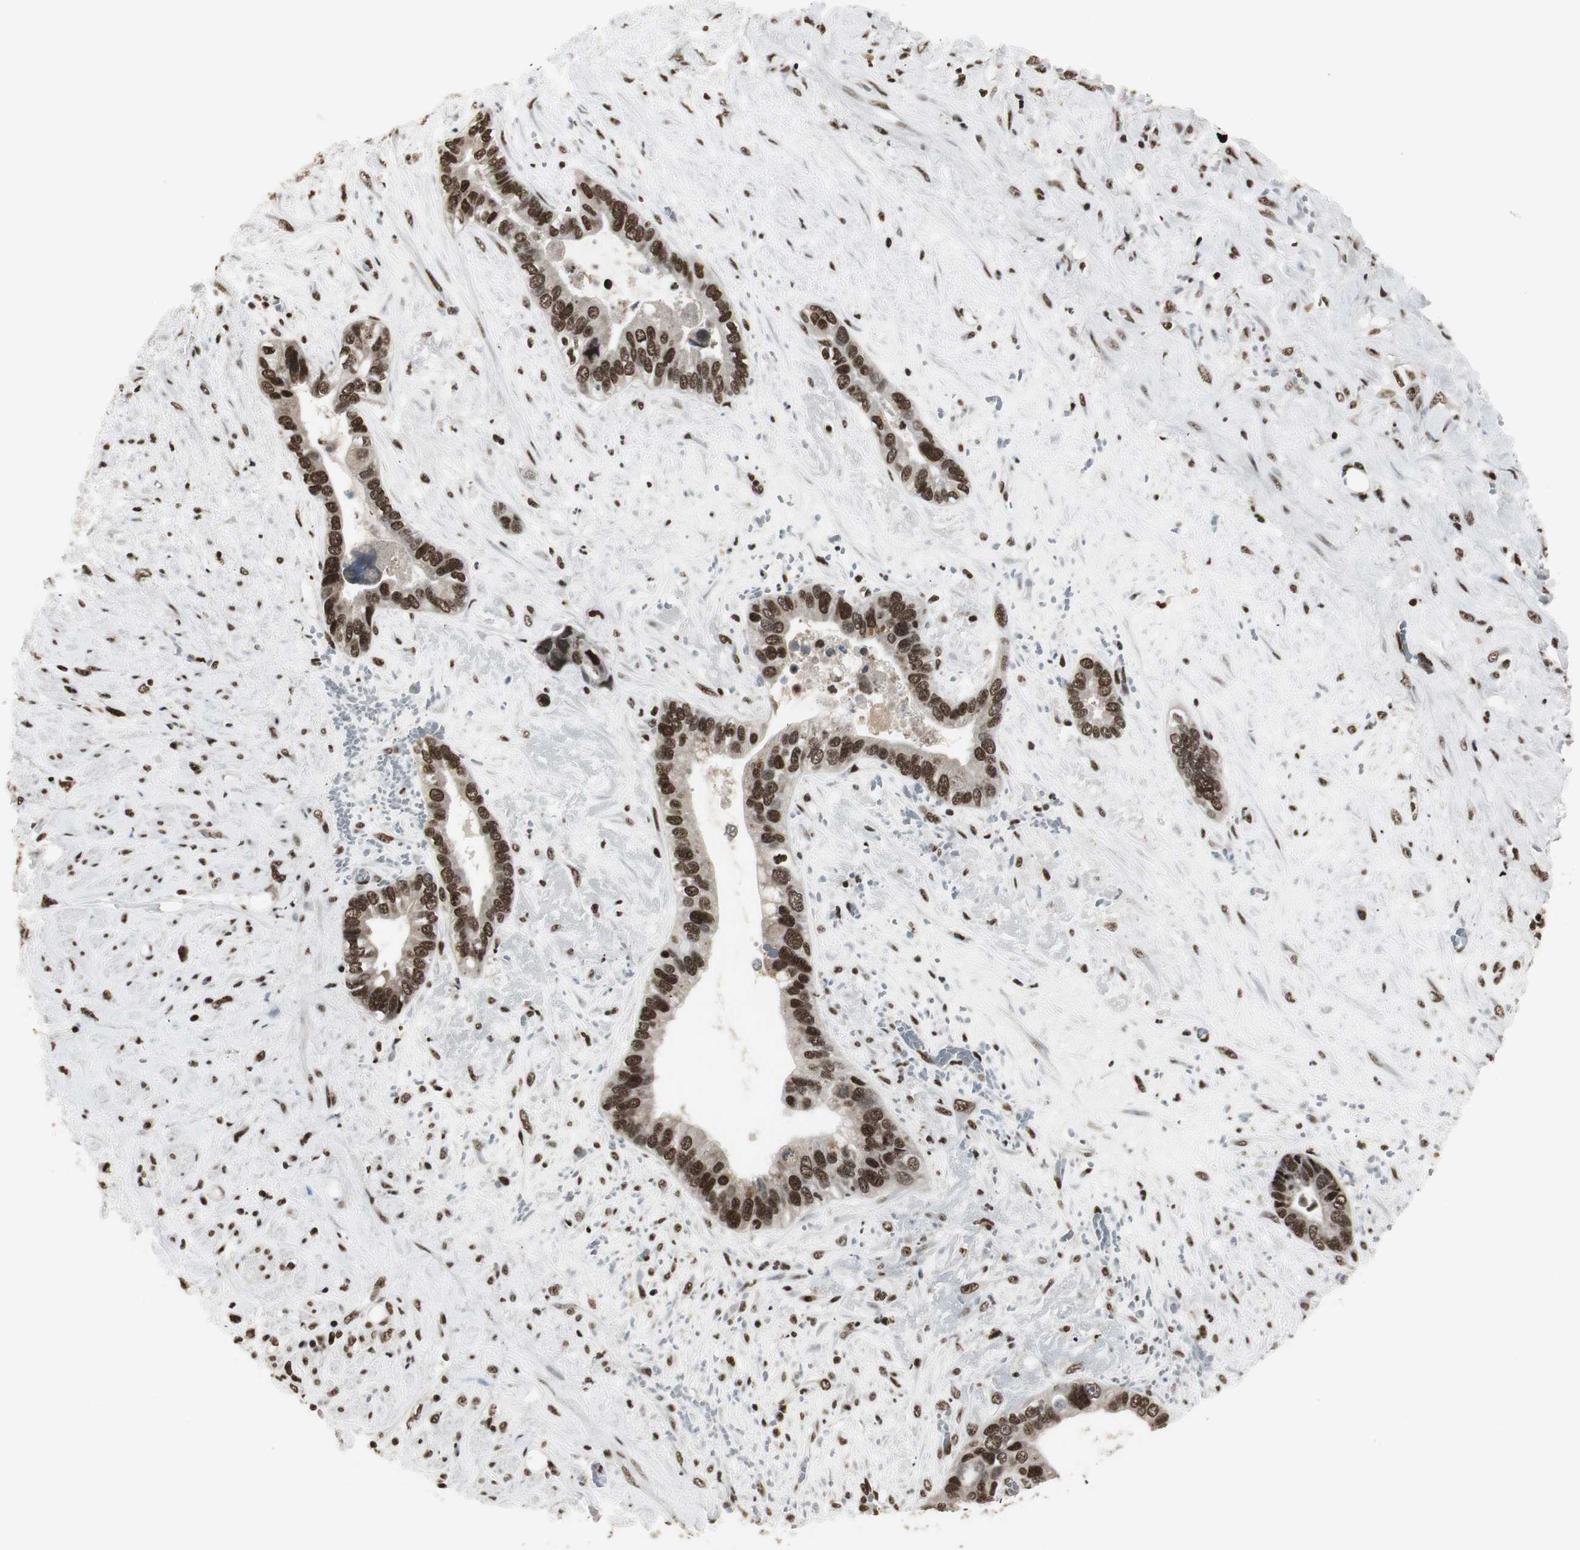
{"staining": {"intensity": "strong", "quantity": ">75%", "location": "nuclear"}, "tissue": "liver cancer", "cell_type": "Tumor cells", "image_type": "cancer", "snomed": [{"axis": "morphology", "description": "Cholangiocarcinoma"}, {"axis": "topography", "description": "Liver"}], "caption": "Brown immunohistochemical staining in cholangiocarcinoma (liver) reveals strong nuclear staining in approximately >75% of tumor cells.", "gene": "PARN", "patient": {"sex": "female", "age": 65}}